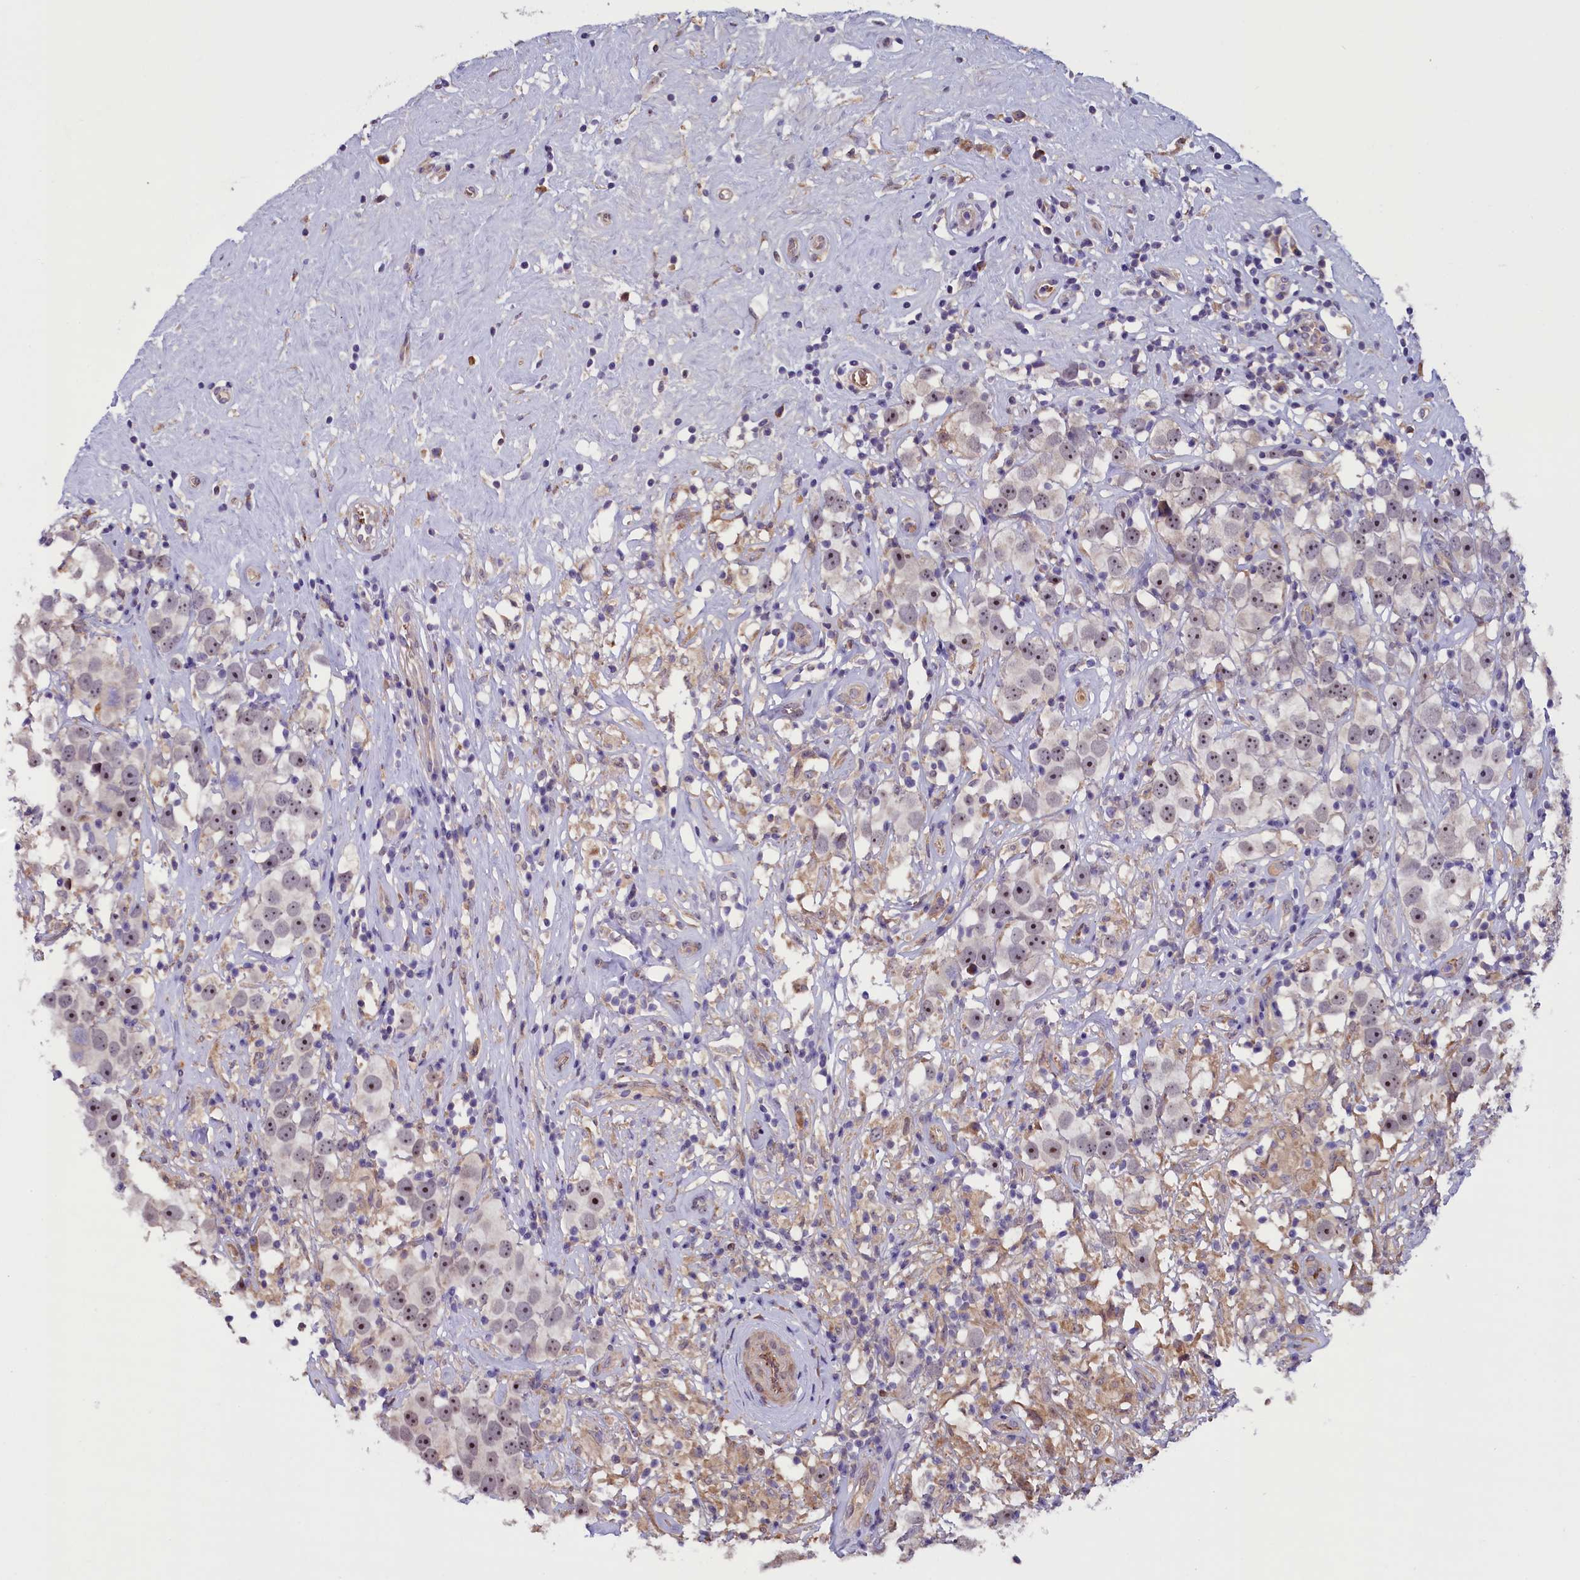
{"staining": {"intensity": "moderate", "quantity": "25%-75%", "location": "nuclear"}, "tissue": "testis cancer", "cell_type": "Tumor cells", "image_type": "cancer", "snomed": [{"axis": "morphology", "description": "Seminoma, NOS"}, {"axis": "topography", "description": "Testis"}], "caption": "Immunohistochemistry (IHC) histopathology image of neoplastic tissue: human testis seminoma stained using immunohistochemistry (IHC) exhibits medium levels of moderate protein expression localized specifically in the nuclear of tumor cells, appearing as a nuclear brown color.", "gene": "CCDC9B", "patient": {"sex": "male", "age": 49}}